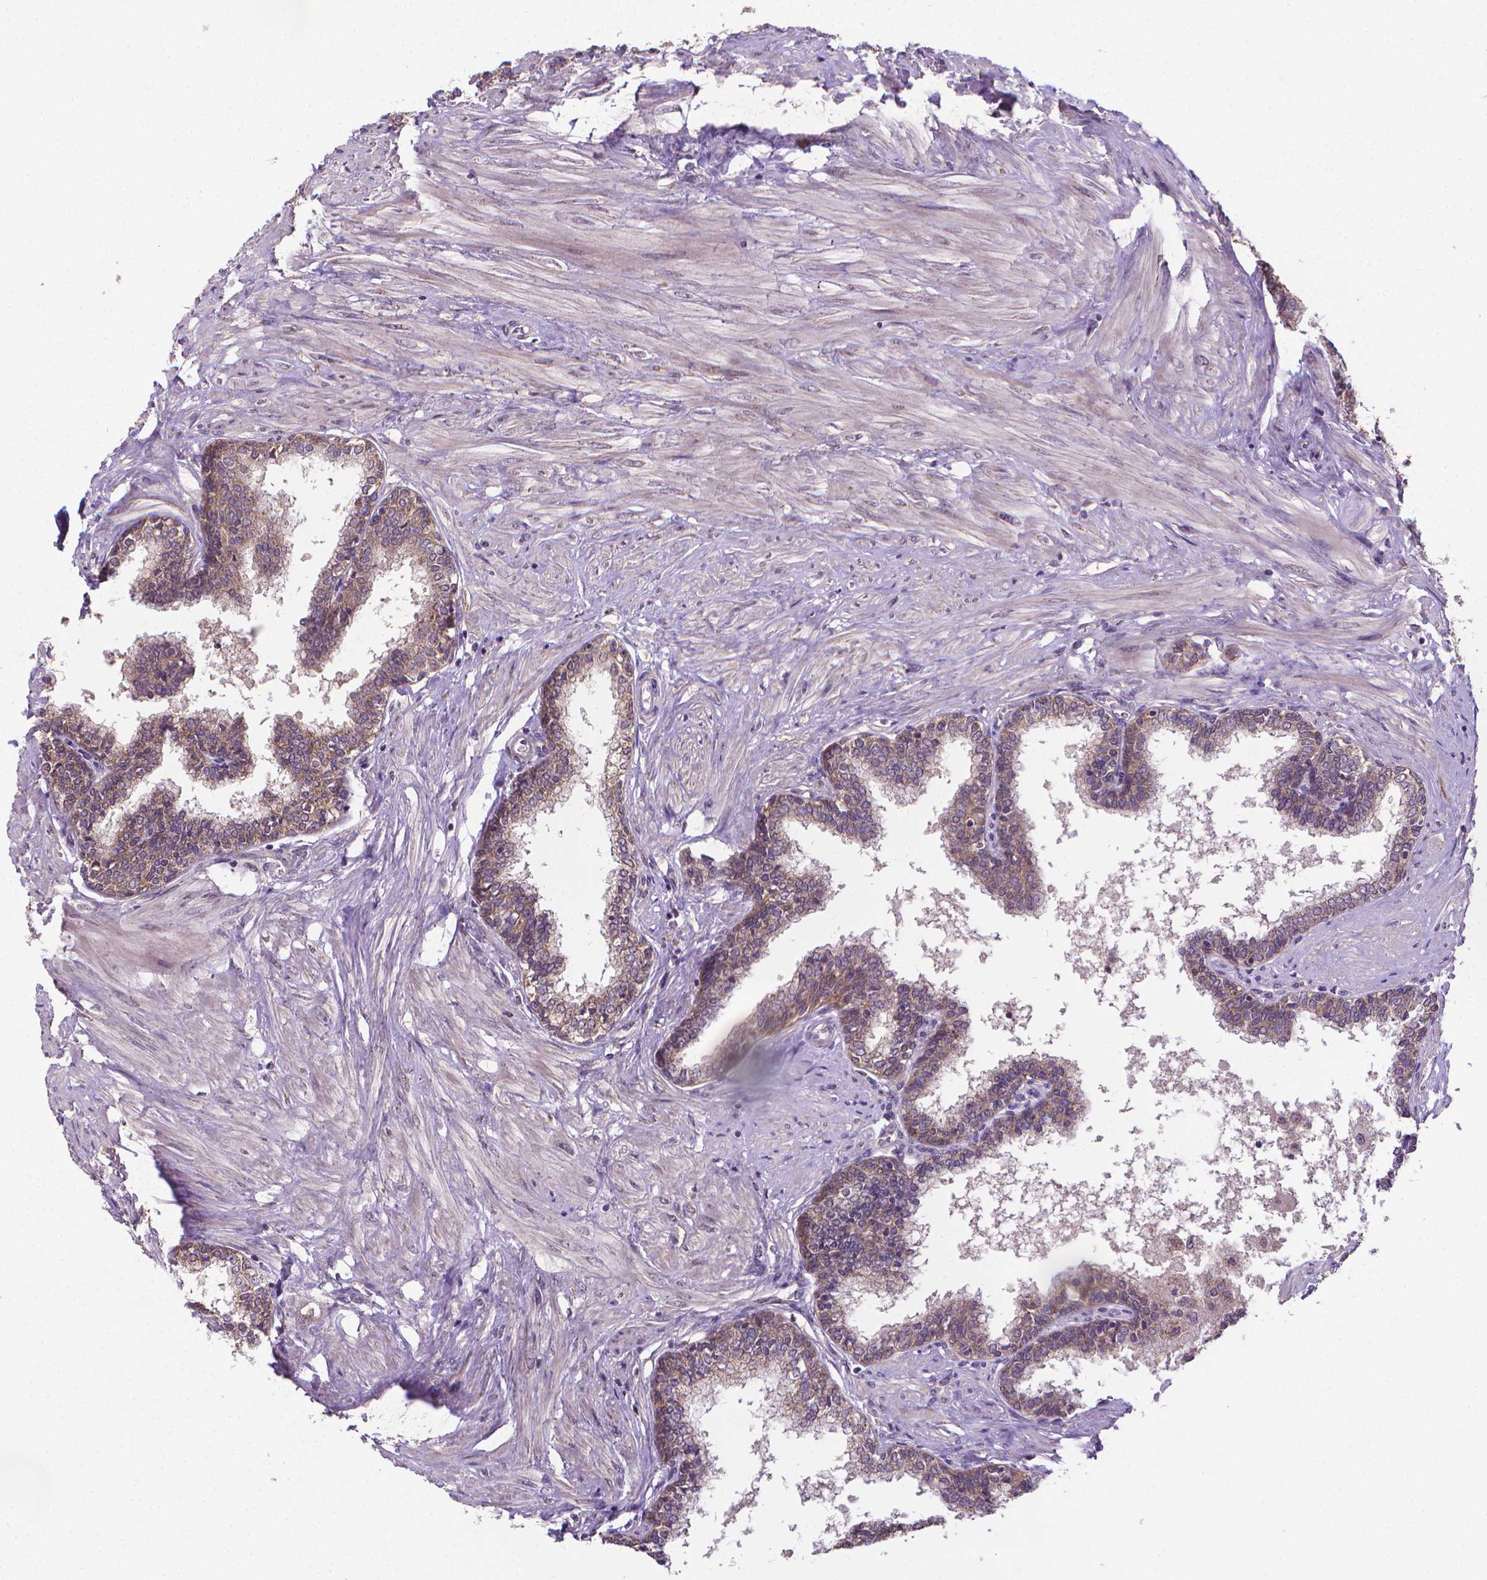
{"staining": {"intensity": "weak", "quantity": "25%-75%", "location": "cytoplasmic/membranous"}, "tissue": "prostate", "cell_type": "Glandular cells", "image_type": "normal", "snomed": [{"axis": "morphology", "description": "Normal tissue, NOS"}, {"axis": "topography", "description": "Prostate"}], "caption": "Immunohistochemical staining of benign human prostate exhibits weak cytoplasmic/membranous protein positivity in approximately 25%-75% of glandular cells.", "gene": "GPR63", "patient": {"sex": "male", "age": 55}}